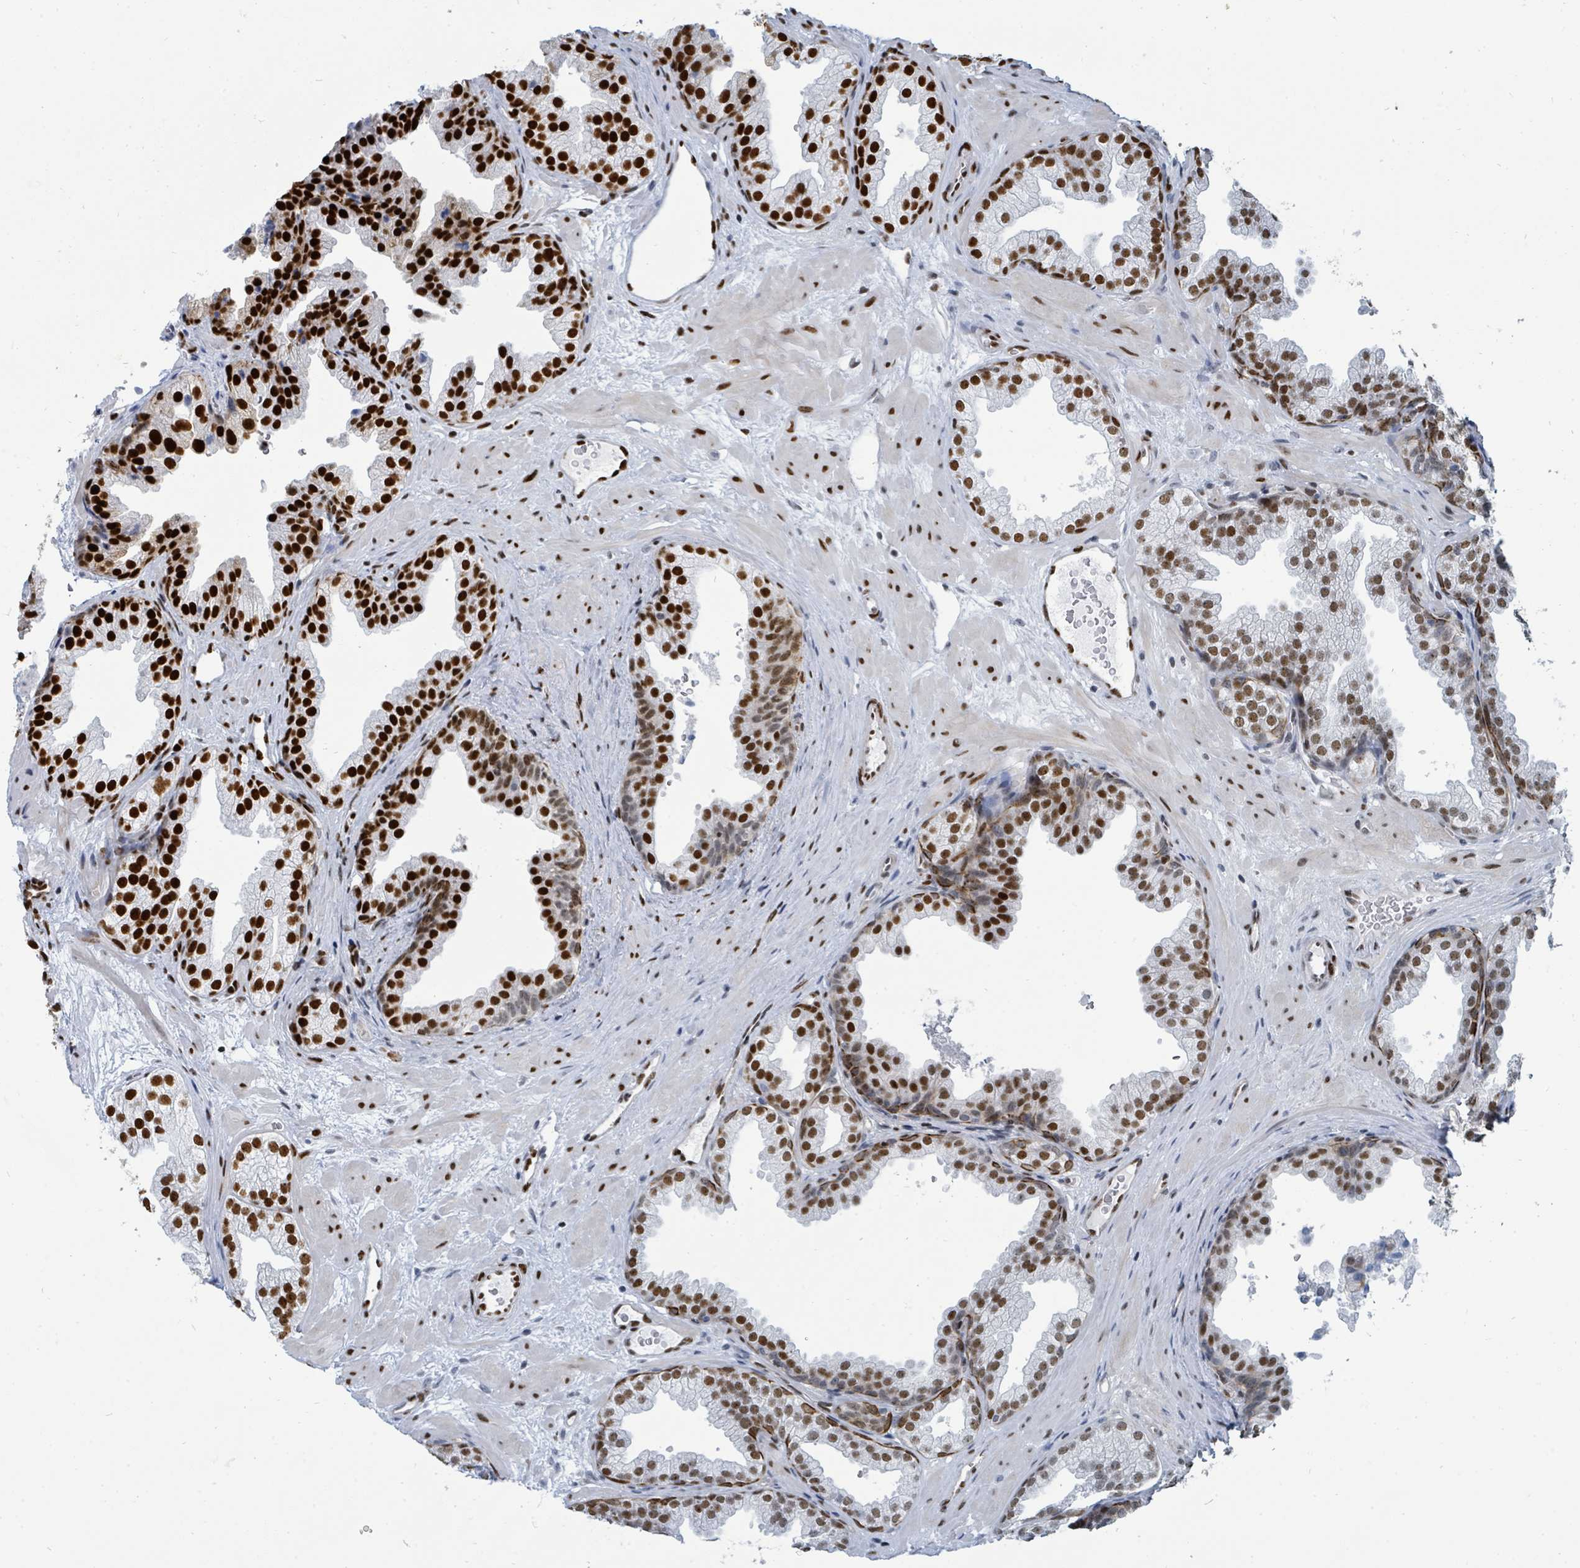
{"staining": {"intensity": "strong", "quantity": "25%-75%", "location": "nuclear"}, "tissue": "prostate", "cell_type": "Glandular cells", "image_type": "normal", "snomed": [{"axis": "morphology", "description": "Normal tissue, NOS"}, {"axis": "topography", "description": "Prostate"}], "caption": "Glandular cells demonstrate strong nuclear expression in about 25%-75% of cells in benign prostate.", "gene": "SUMO2", "patient": {"sex": "male", "age": 37}}